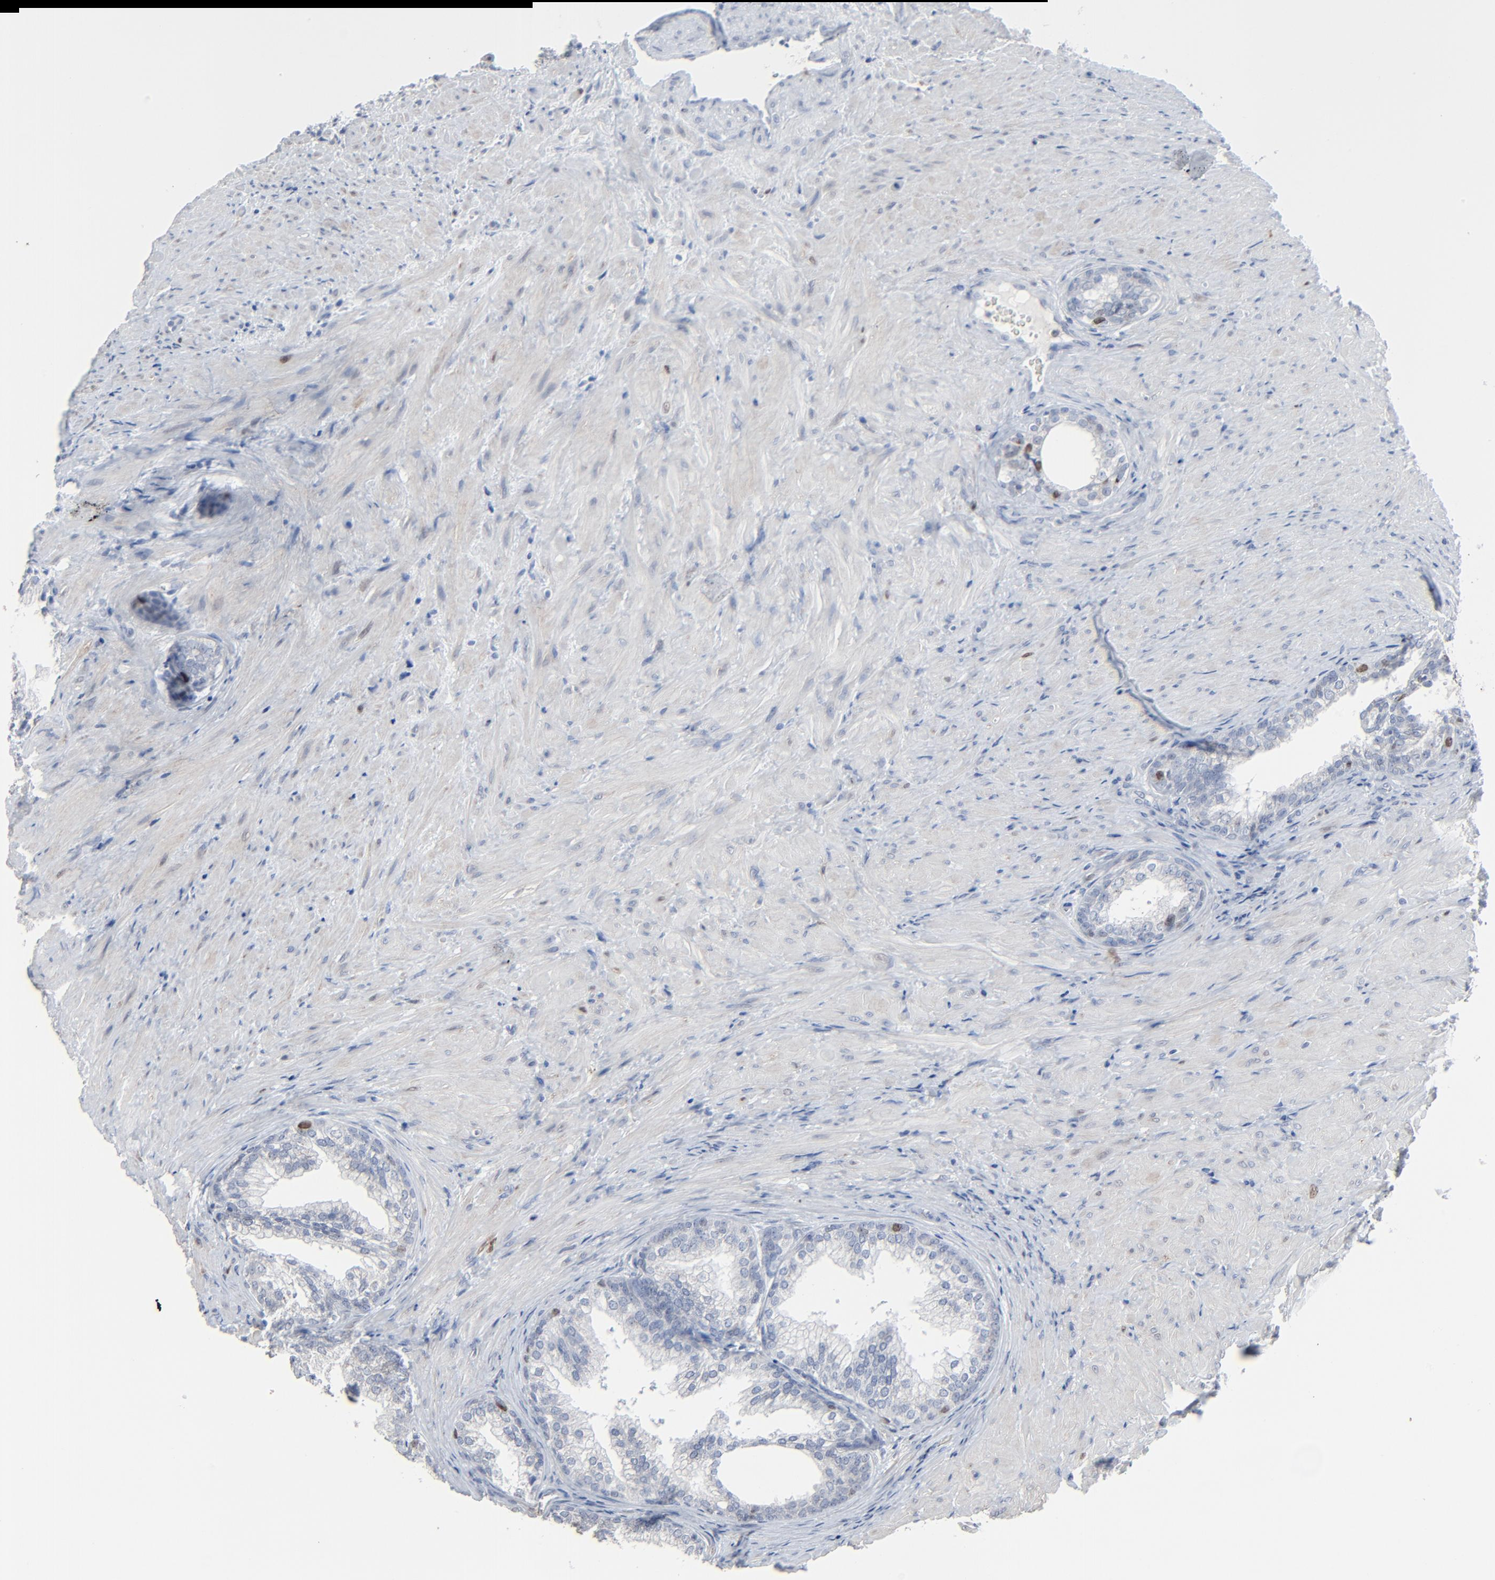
{"staining": {"intensity": "negative", "quantity": "none", "location": "none"}, "tissue": "prostate", "cell_type": "Glandular cells", "image_type": "normal", "snomed": [{"axis": "morphology", "description": "Normal tissue, NOS"}, {"axis": "topography", "description": "Prostate"}], "caption": "Immunohistochemistry micrograph of normal prostate: prostate stained with DAB demonstrates no significant protein staining in glandular cells. (Brightfield microscopy of DAB (3,3'-diaminobenzidine) immunohistochemistry (IHC) at high magnification).", "gene": "BIRC3", "patient": {"sex": "male", "age": 76}}